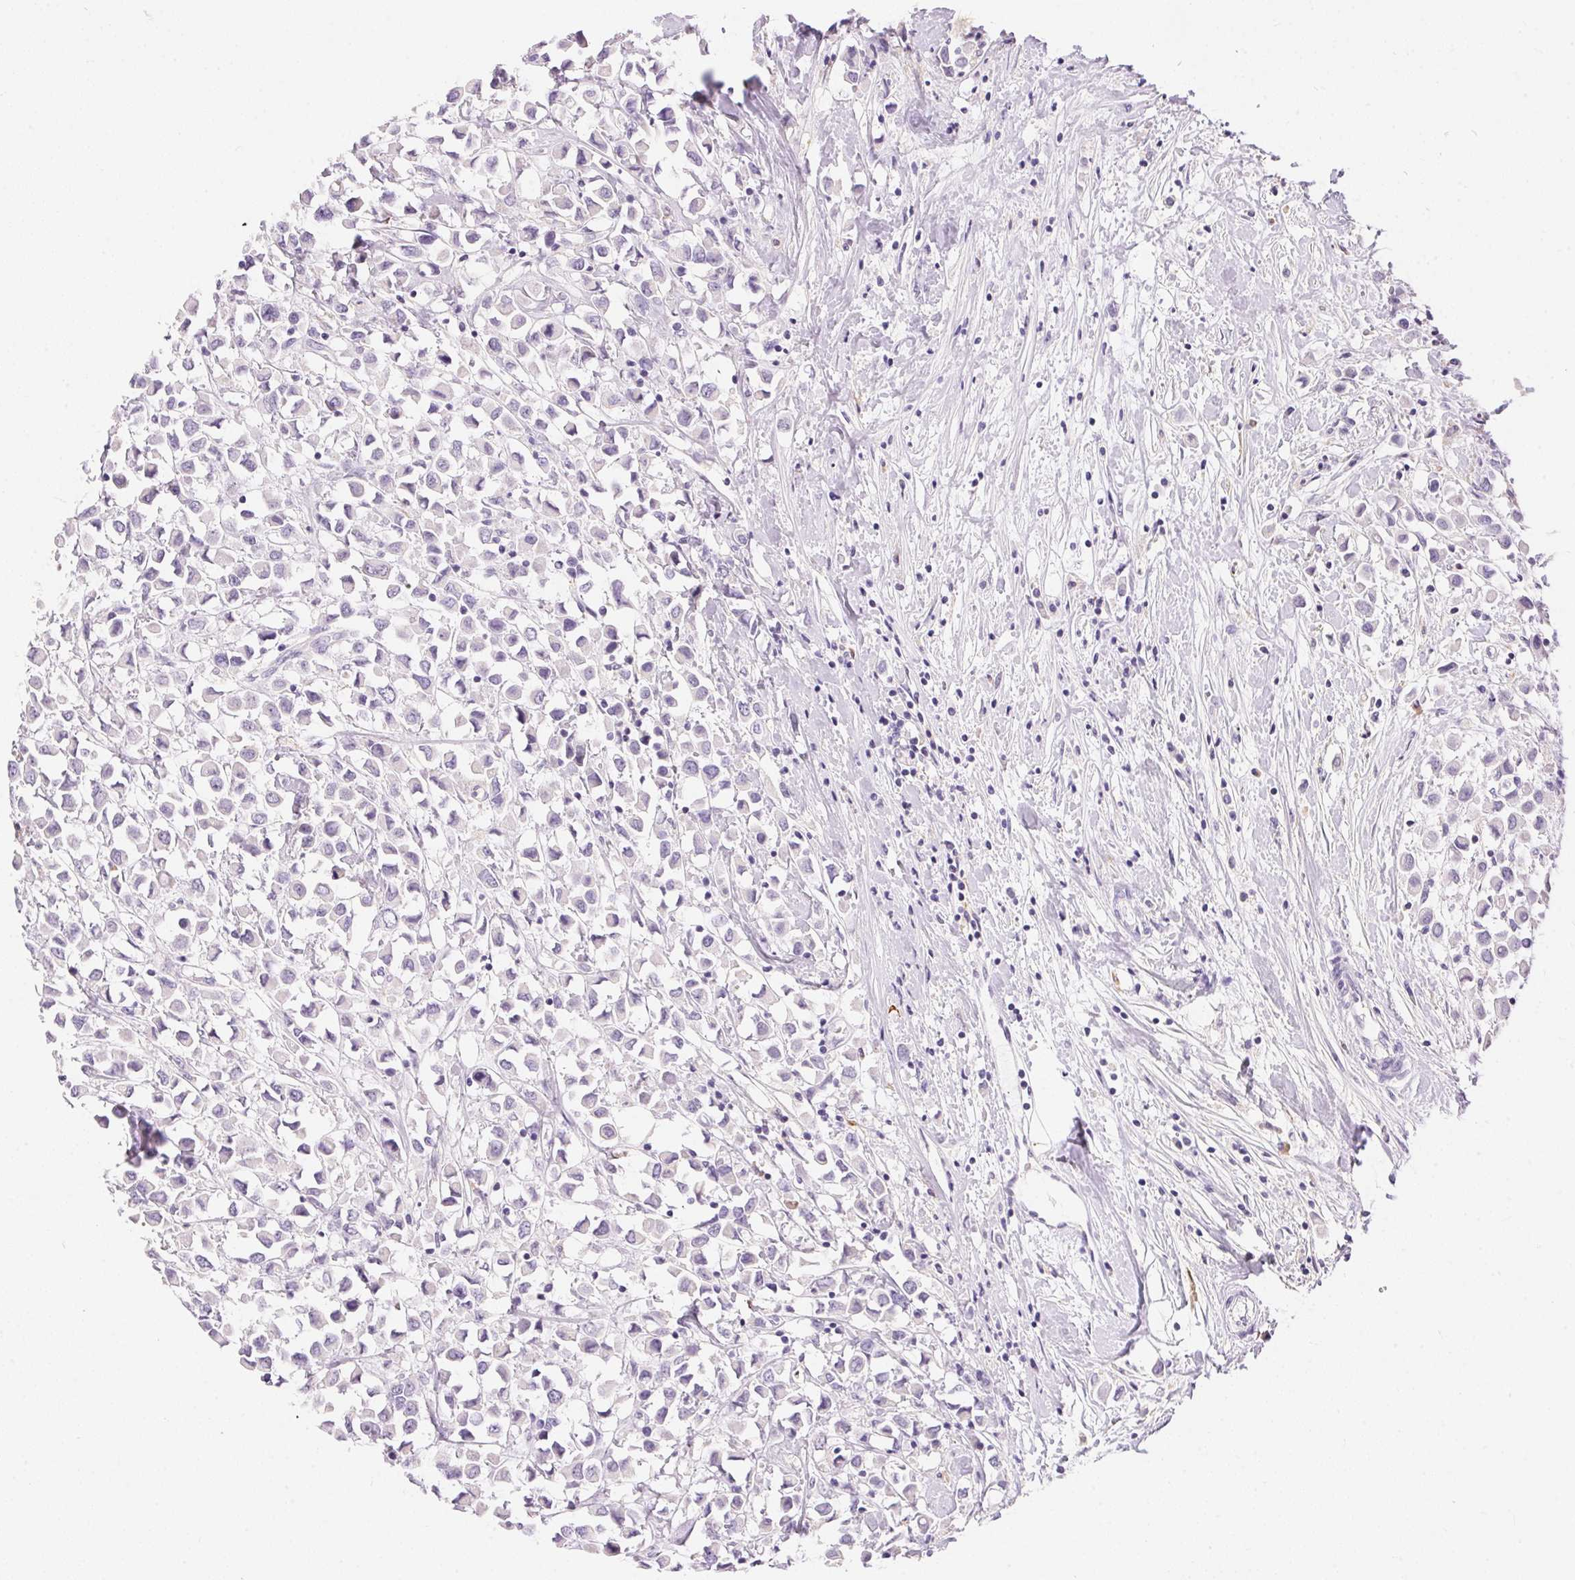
{"staining": {"intensity": "negative", "quantity": "none", "location": "none"}, "tissue": "breast cancer", "cell_type": "Tumor cells", "image_type": "cancer", "snomed": [{"axis": "morphology", "description": "Duct carcinoma"}, {"axis": "topography", "description": "Breast"}], "caption": "An immunohistochemistry image of breast cancer (intraductal carcinoma) is shown. There is no staining in tumor cells of breast cancer (intraductal carcinoma).", "gene": "PNLIPRP3", "patient": {"sex": "female", "age": 61}}